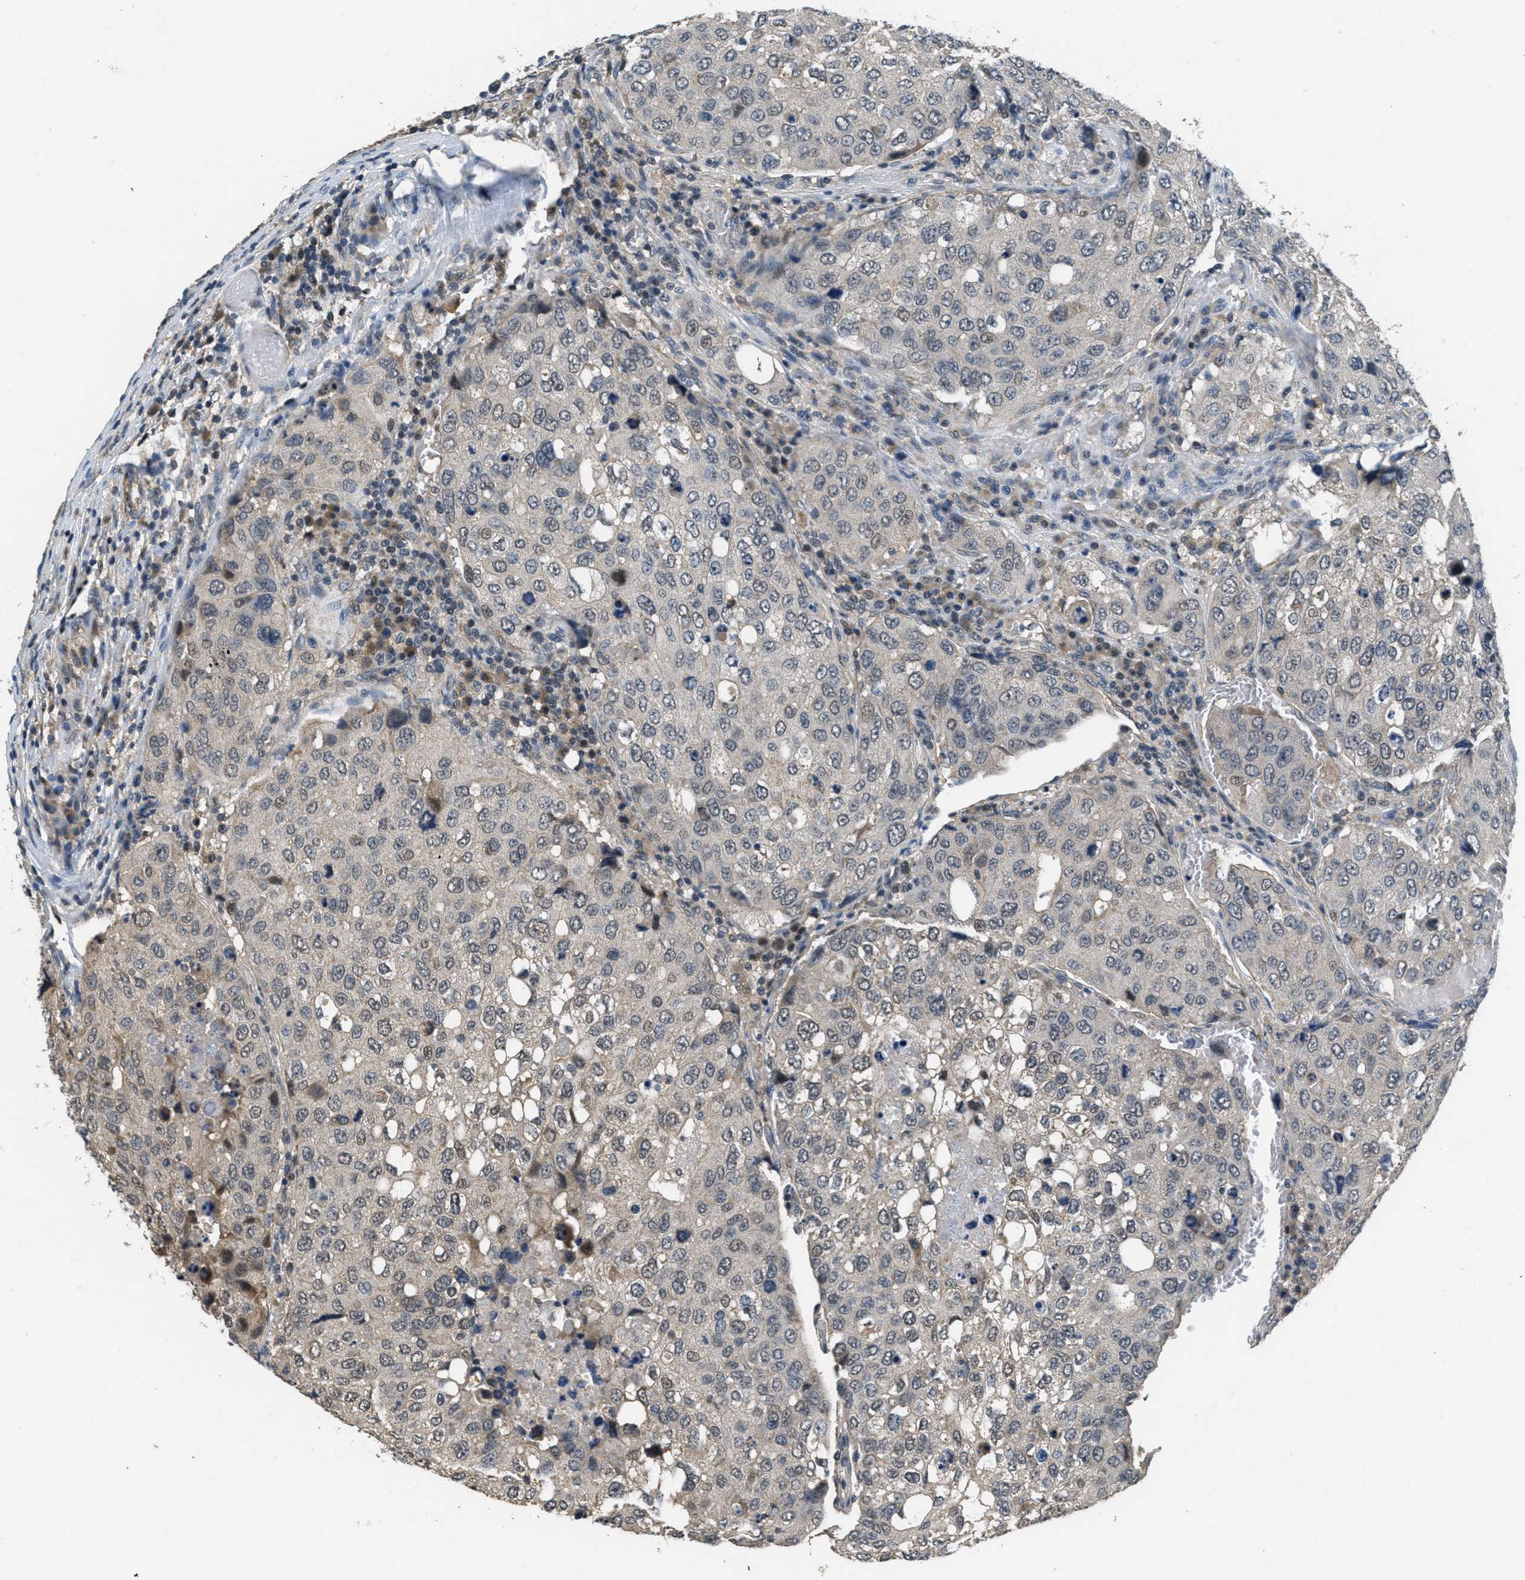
{"staining": {"intensity": "weak", "quantity": "<25%", "location": "nuclear"}, "tissue": "urothelial cancer", "cell_type": "Tumor cells", "image_type": "cancer", "snomed": [{"axis": "morphology", "description": "Urothelial carcinoma, High grade"}, {"axis": "topography", "description": "Lymph node"}, {"axis": "topography", "description": "Urinary bladder"}], "caption": "The micrograph exhibits no staining of tumor cells in urothelial cancer.", "gene": "NAT1", "patient": {"sex": "male", "age": 51}}